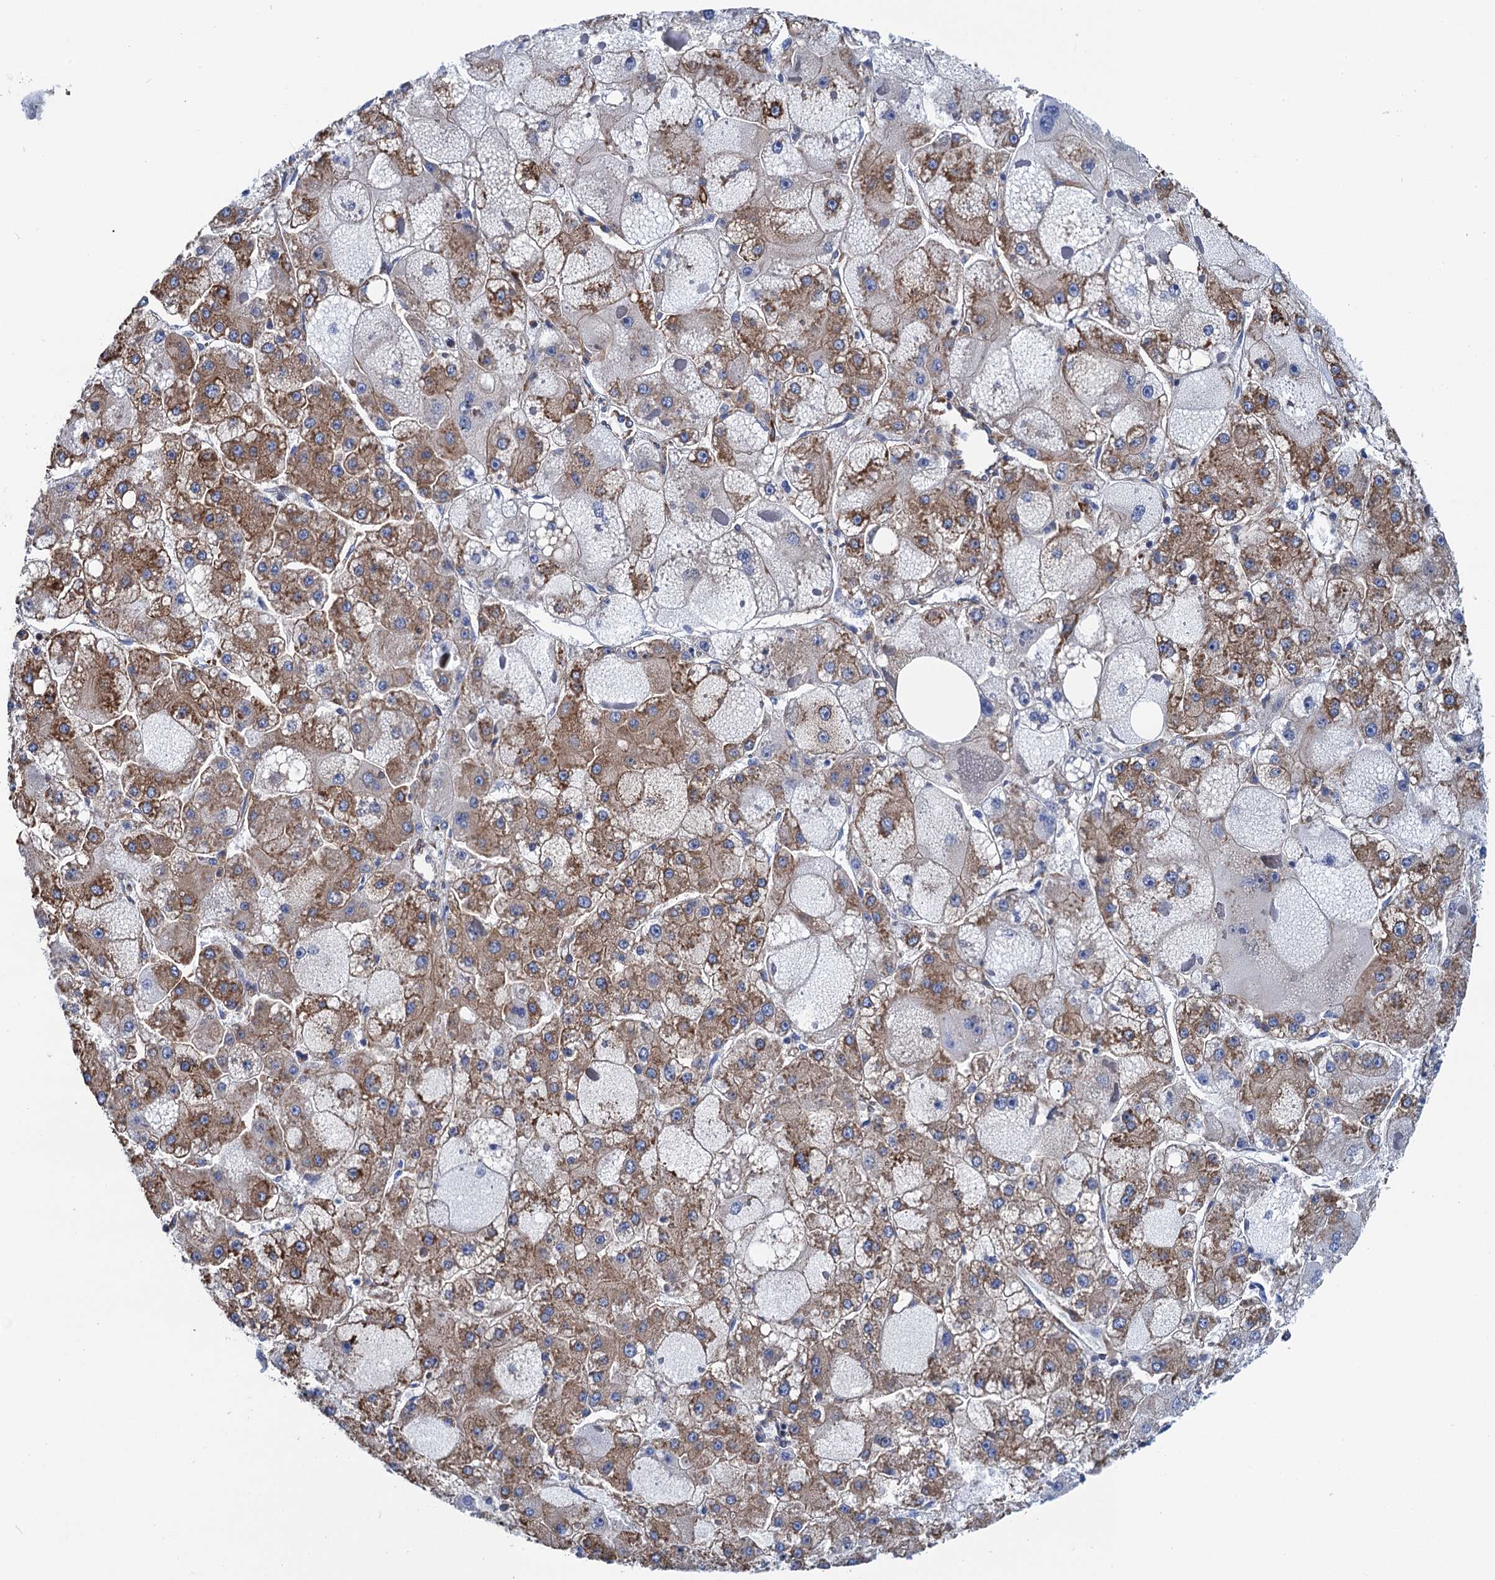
{"staining": {"intensity": "moderate", "quantity": "25%-75%", "location": "cytoplasmic/membranous"}, "tissue": "liver cancer", "cell_type": "Tumor cells", "image_type": "cancer", "snomed": [{"axis": "morphology", "description": "Carcinoma, Hepatocellular, NOS"}, {"axis": "topography", "description": "Liver"}], "caption": "A brown stain labels moderate cytoplasmic/membranous expression of a protein in human hepatocellular carcinoma (liver) tumor cells.", "gene": "SLC12A7", "patient": {"sex": "female", "age": 73}}